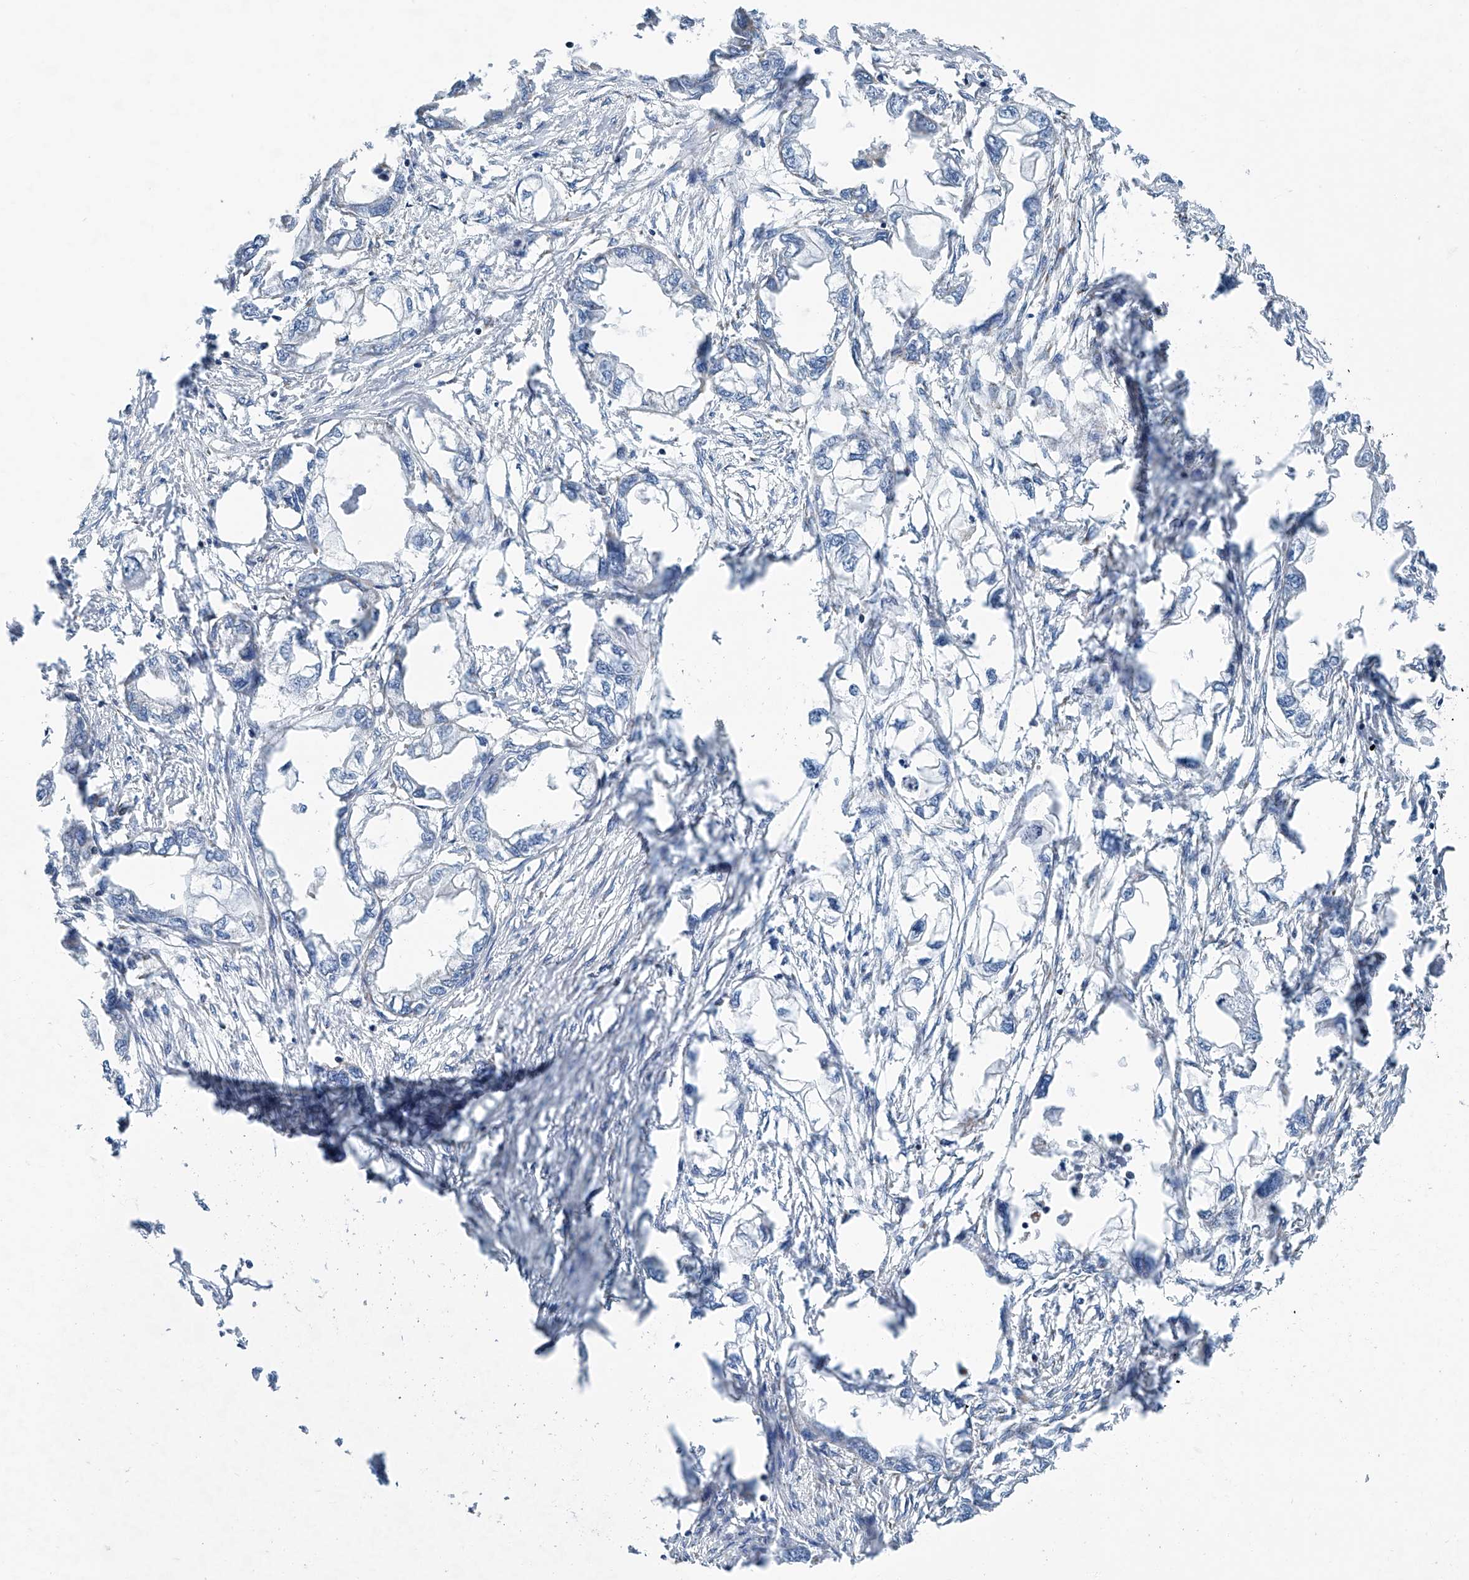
{"staining": {"intensity": "negative", "quantity": "none", "location": "none"}, "tissue": "endometrial cancer", "cell_type": "Tumor cells", "image_type": "cancer", "snomed": [{"axis": "morphology", "description": "Adenocarcinoma, NOS"}, {"axis": "morphology", "description": "Adenocarcinoma, metastatic, NOS"}, {"axis": "topography", "description": "Adipose tissue"}, {"axis": "topography", "description": "Endometrium"}], "caption": "Immunohistochemistry (IHC) histopathology image of human endometrial cancer stained for a protein (brown), which exhibits no expression in tumor cells. (DAB IHC visualized using brightfield microscopy, high magnification).", "gene": "MT-ND1", "patient": {"sex": "female", "age": 67}}